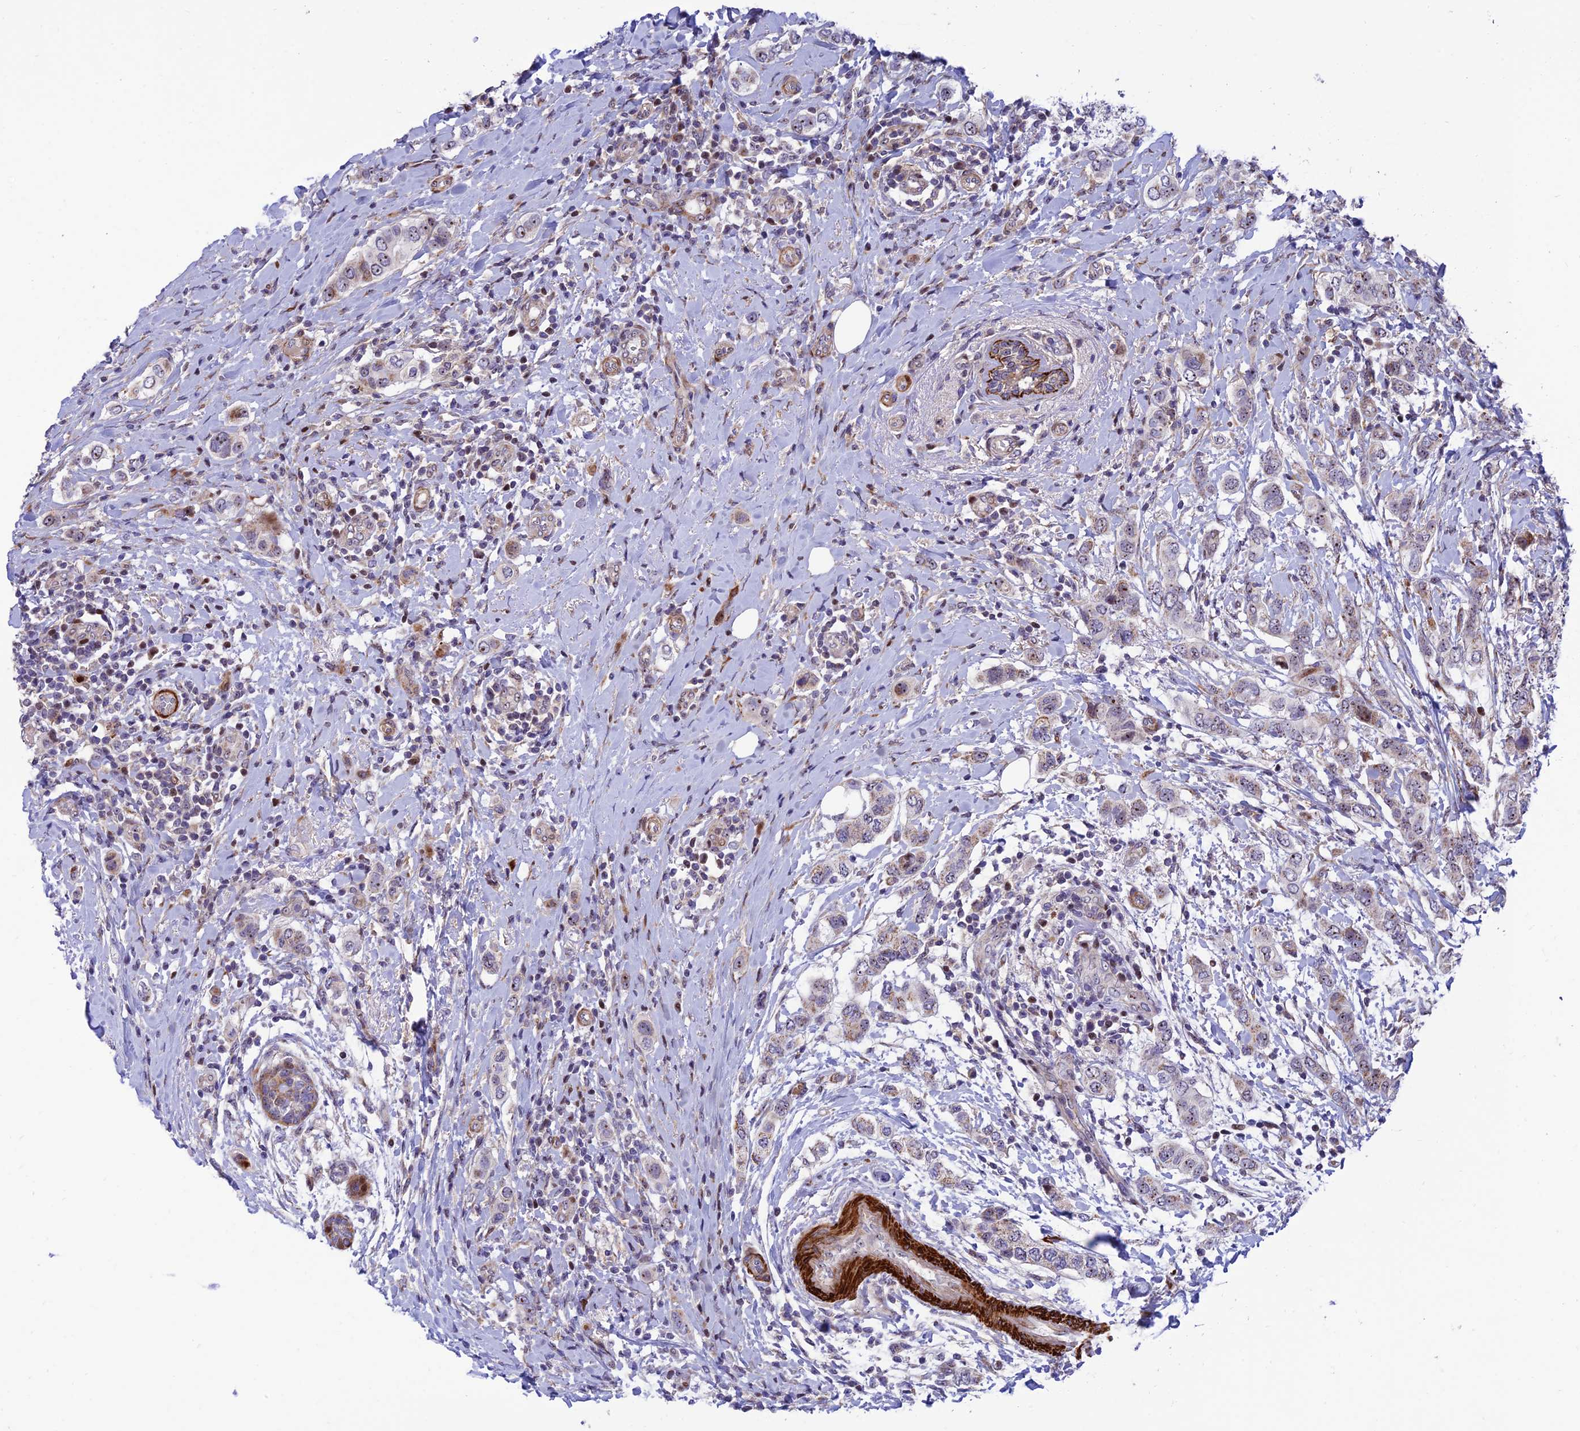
{"staining": {"intensity": "moderate", "quantity": "25%-75%", "location": "nuclear"}, "tissue": "breast cancer", "cell_type": "Tumor cells", "image_type": "cancer", "snomed": [{"axis": "morphology", "description": "Lobular carcinoma"}, {"axis": "topography", "description": "Breast"}], "caption": "Moderate nuclear staining is seen in approximately 25%-75% of tumor cells in lobular carcinoma (breast).", "gene": "KBTBD7", "patient": {"sex": "female", "age": 51}}